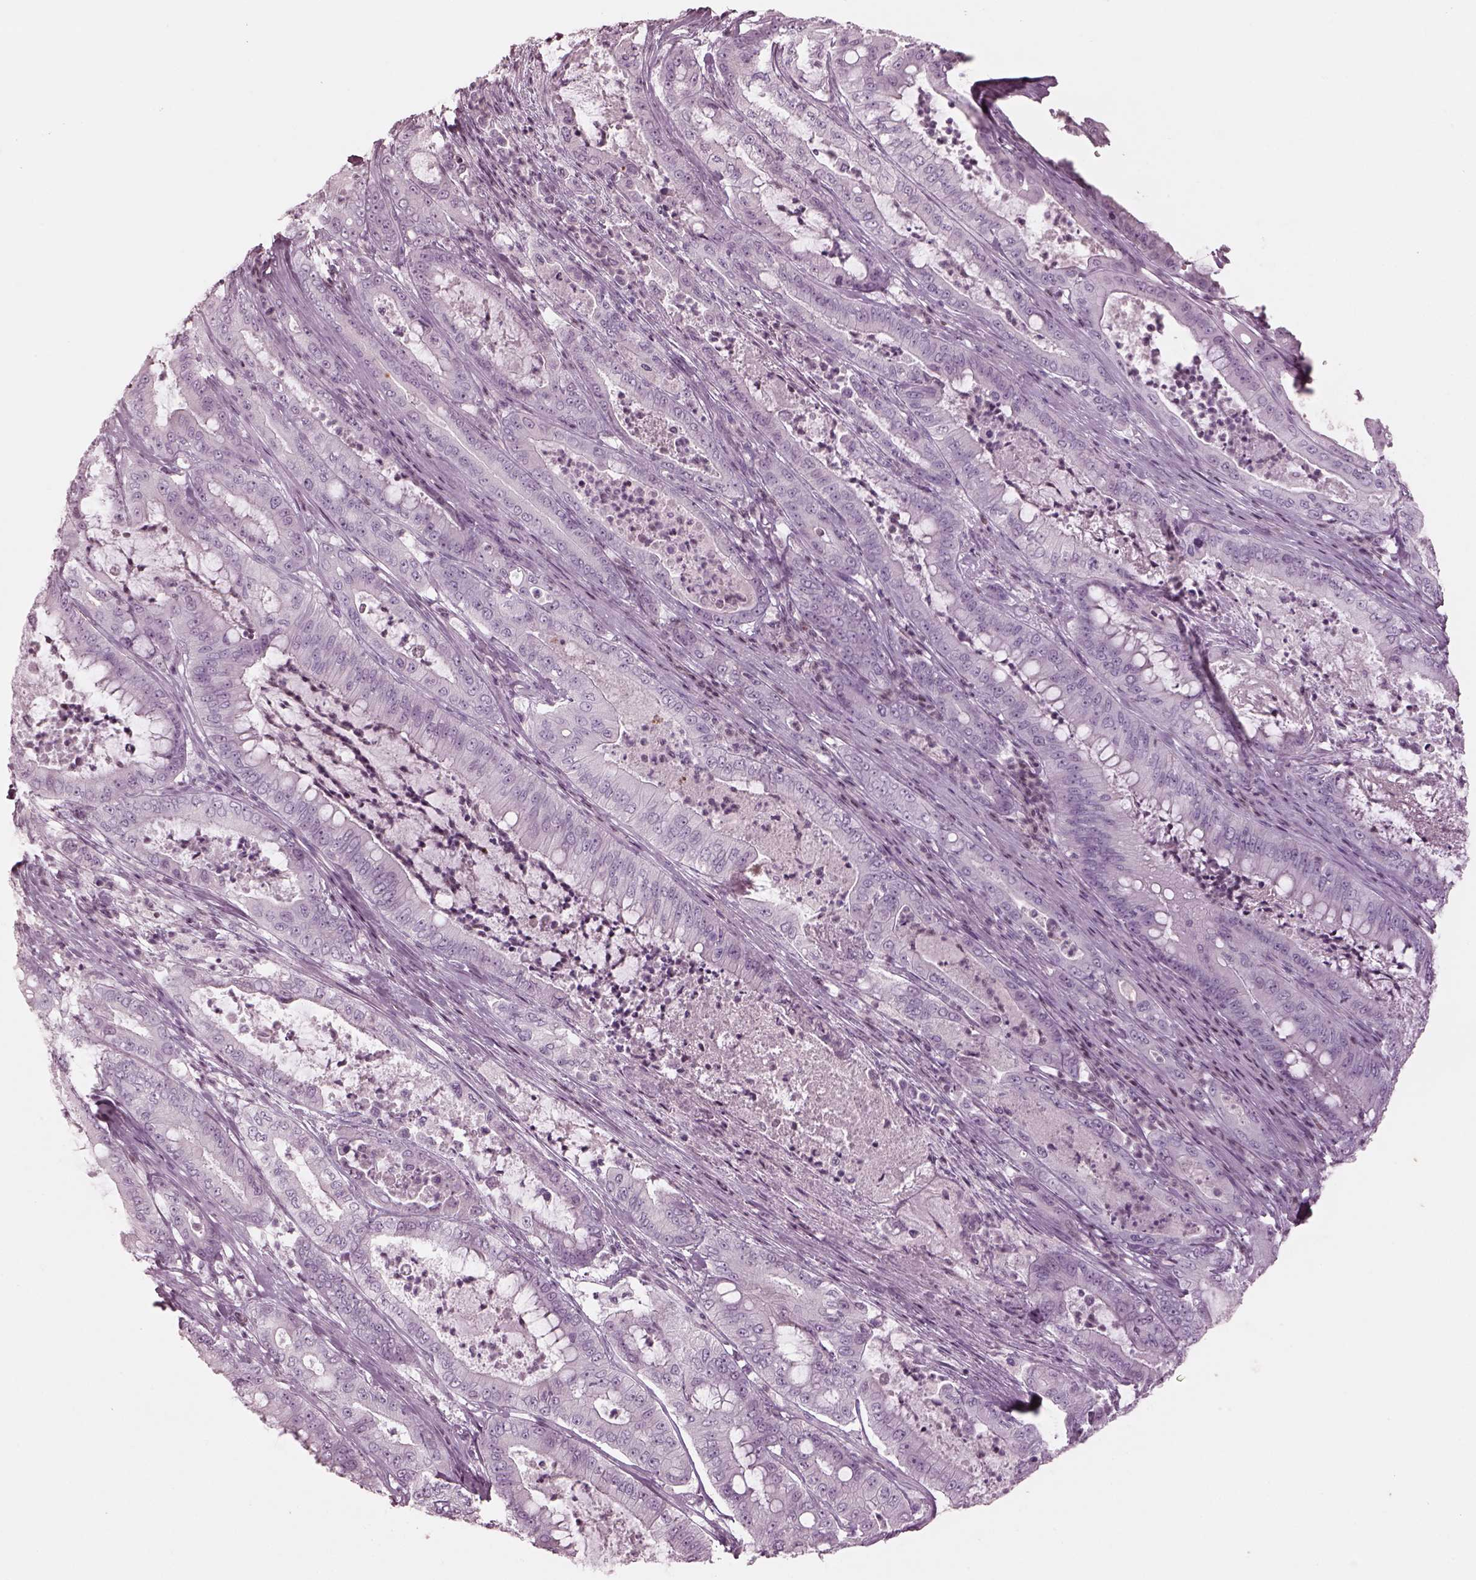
{"staining": {"intensity": "negative", "quantity": "none", "location": "none"}, "tissue": "pancreatic cancer", "cell_type": "Tumor cells", "image_type": "cancer", "snomed": [{"axis": "morphology", "description": "Adenocarcinoma, NOS"}, {"axis": "topography", "description": "Pancreas"}], "caption": "Protein analysis of adenocarcinoma (pancreatic) demonstrates no significant expression in tumor cells. (Stains: DAB IHC with hematoxylin counter stain, Microscopy: brightfield microscopy at high magnification).", "gene": "OPN4", "patient": {"sex": "male", "age": 71}}